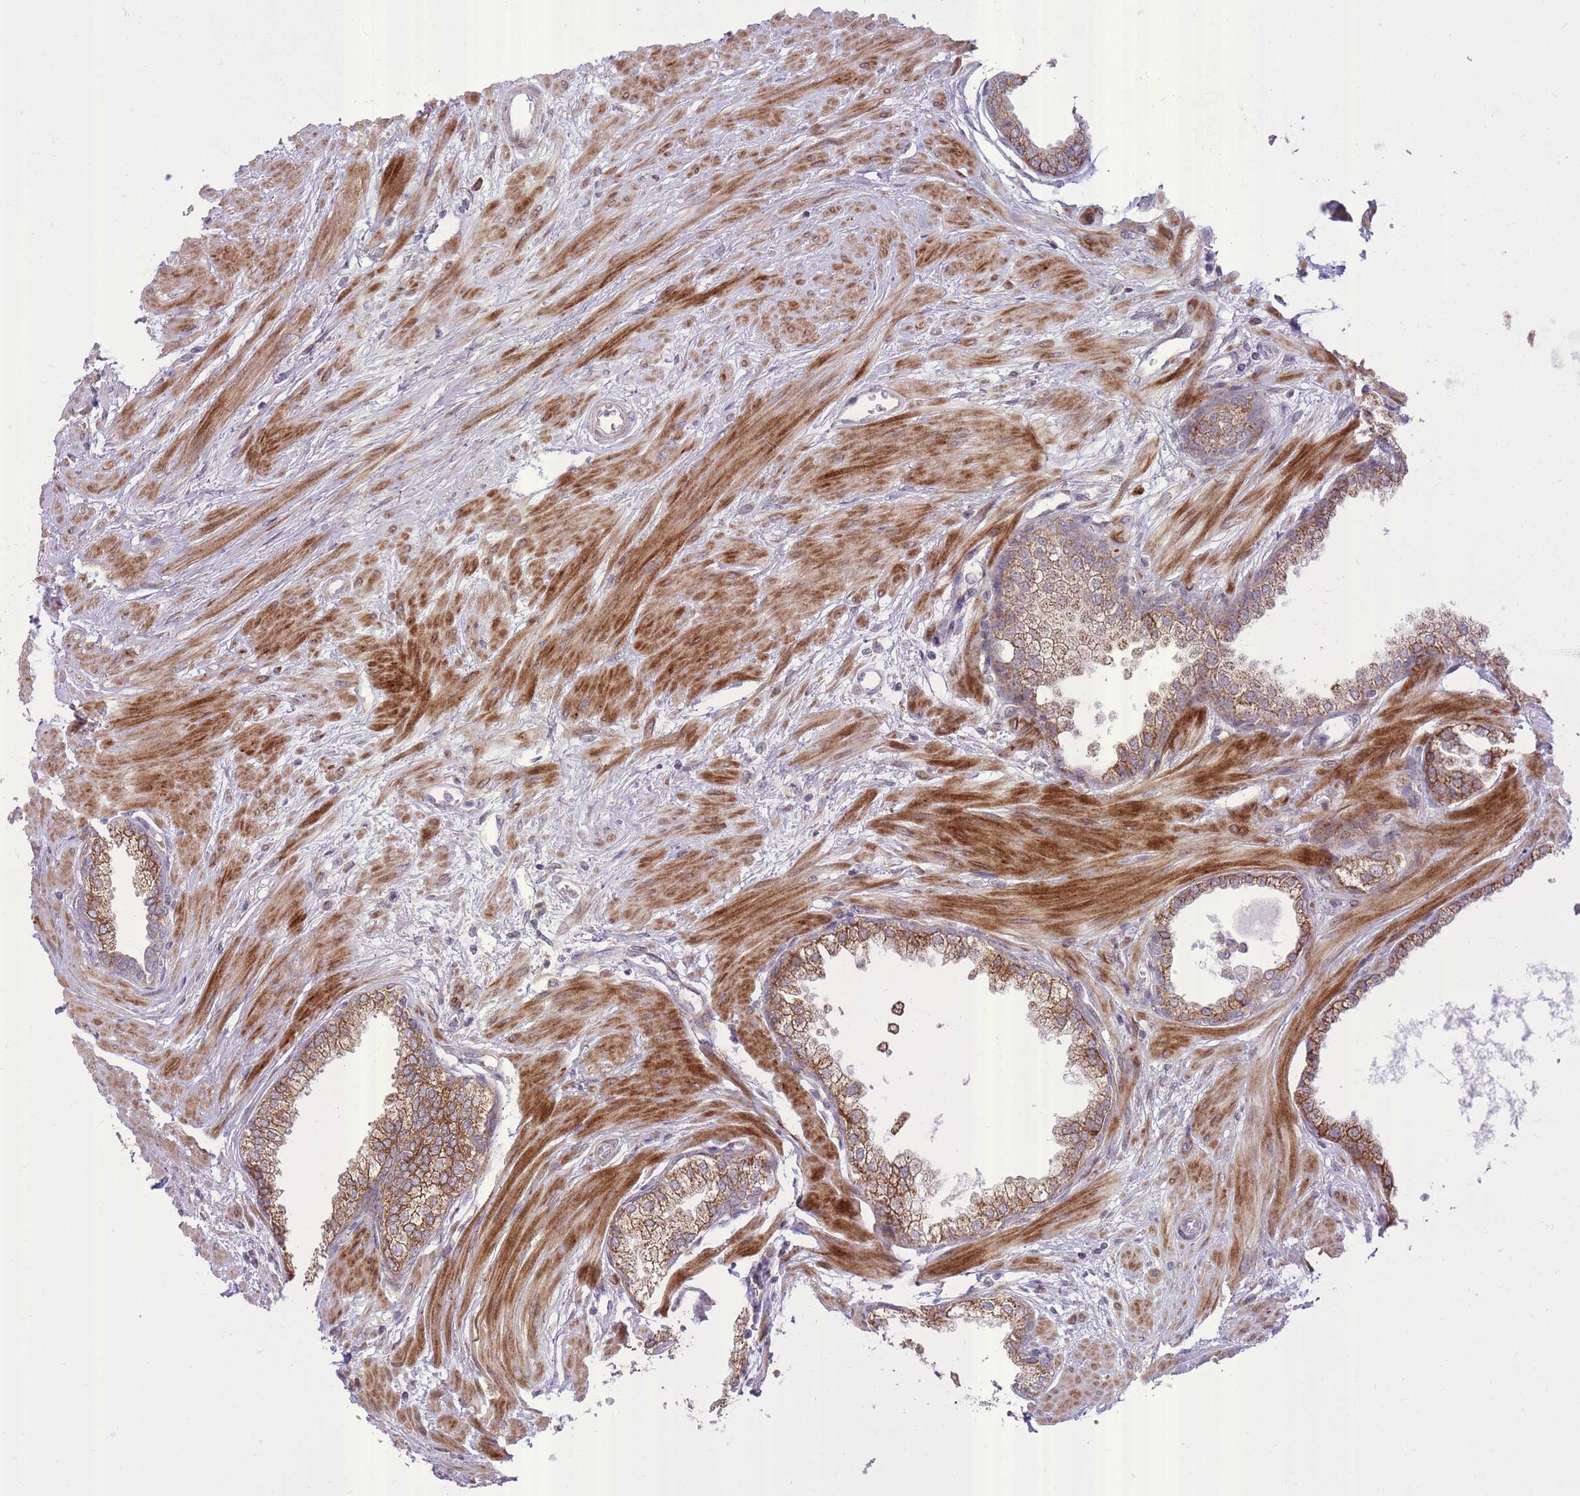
{"staining": {"intensity": "moderate", "quantity": ">75%", "location": "cytoplasmic/membranous"}, "tissue": "prostate", "cell_type": "Glandular cells", "image_type": "normal", "snomed": [{"axis": "morphology", "description": "Normal tissue, NOS"}, {"axis": "topography", "description": "Prostate"}], "caption": "Immunohistochemistry micrograph of unremarkable human prostate stained for a protein (brown), which reveals medium levels of moderate cytoplasmic/membranous positivity in about >75% of glandular cells.", "gene": "SLC4A4", "patient": {"sex": "male", "age": 57}}